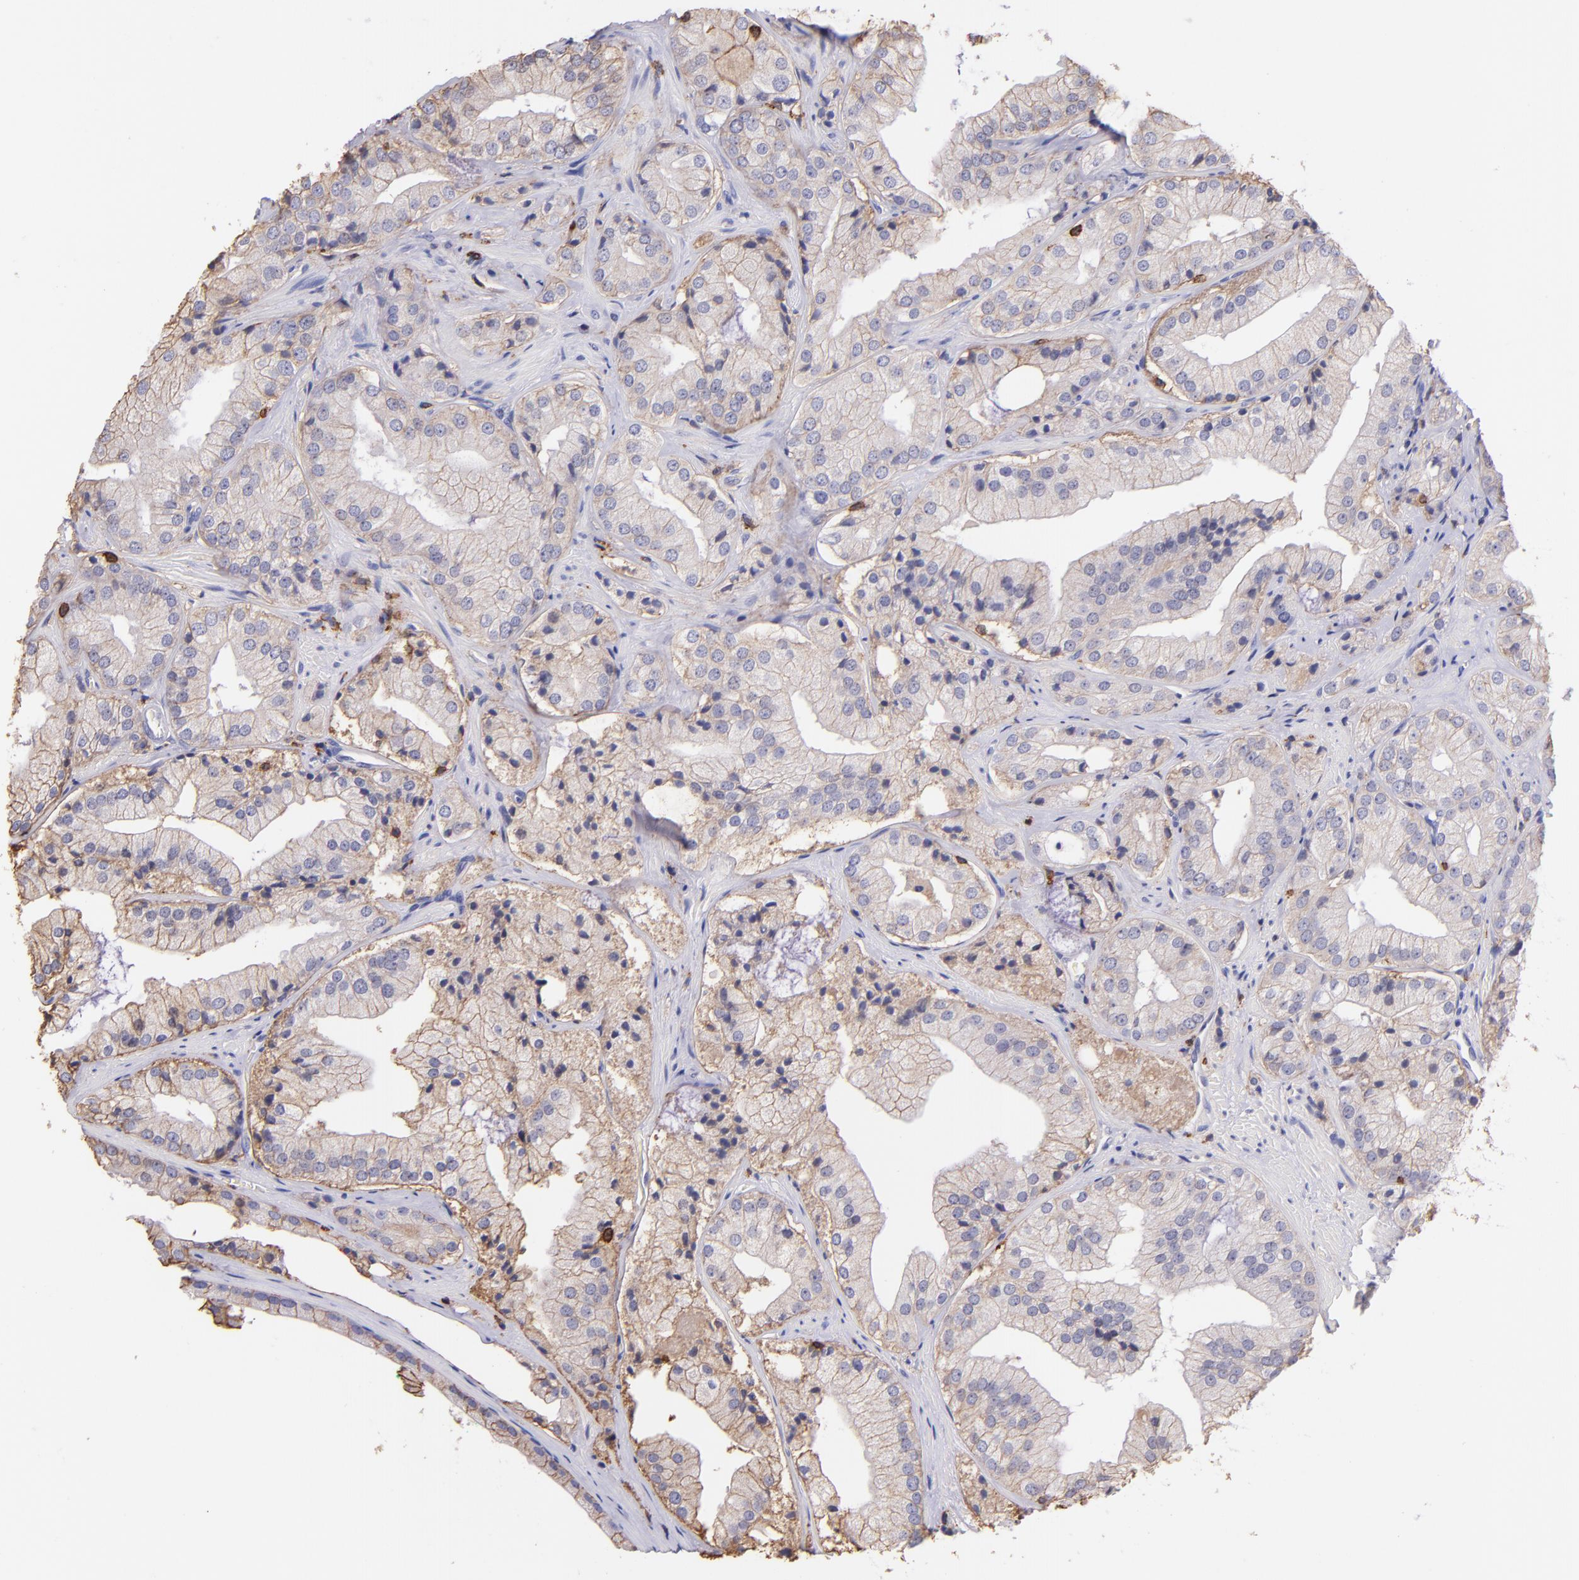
{"staining": {"intensity": "weak", "quantity": ">75%", "location": "cytoplasmic/membranous"}, "tissue": "prostate cancer", "cell_type": "Tumor cells", "image_type": "cancer", "snomed": [{"axis": "morphology", "description": "Adenocarcinoma, Low grade"}, {"axis": "topography", "description": "Prostate"}], "caption": "A brown stain labels weak cytoplasmic/membranous expression of a protein in human prostate low-grade adenocarcinoma tumor cells.", "gene": "SPN", "patient": {"sex": "male", "age": 60}}